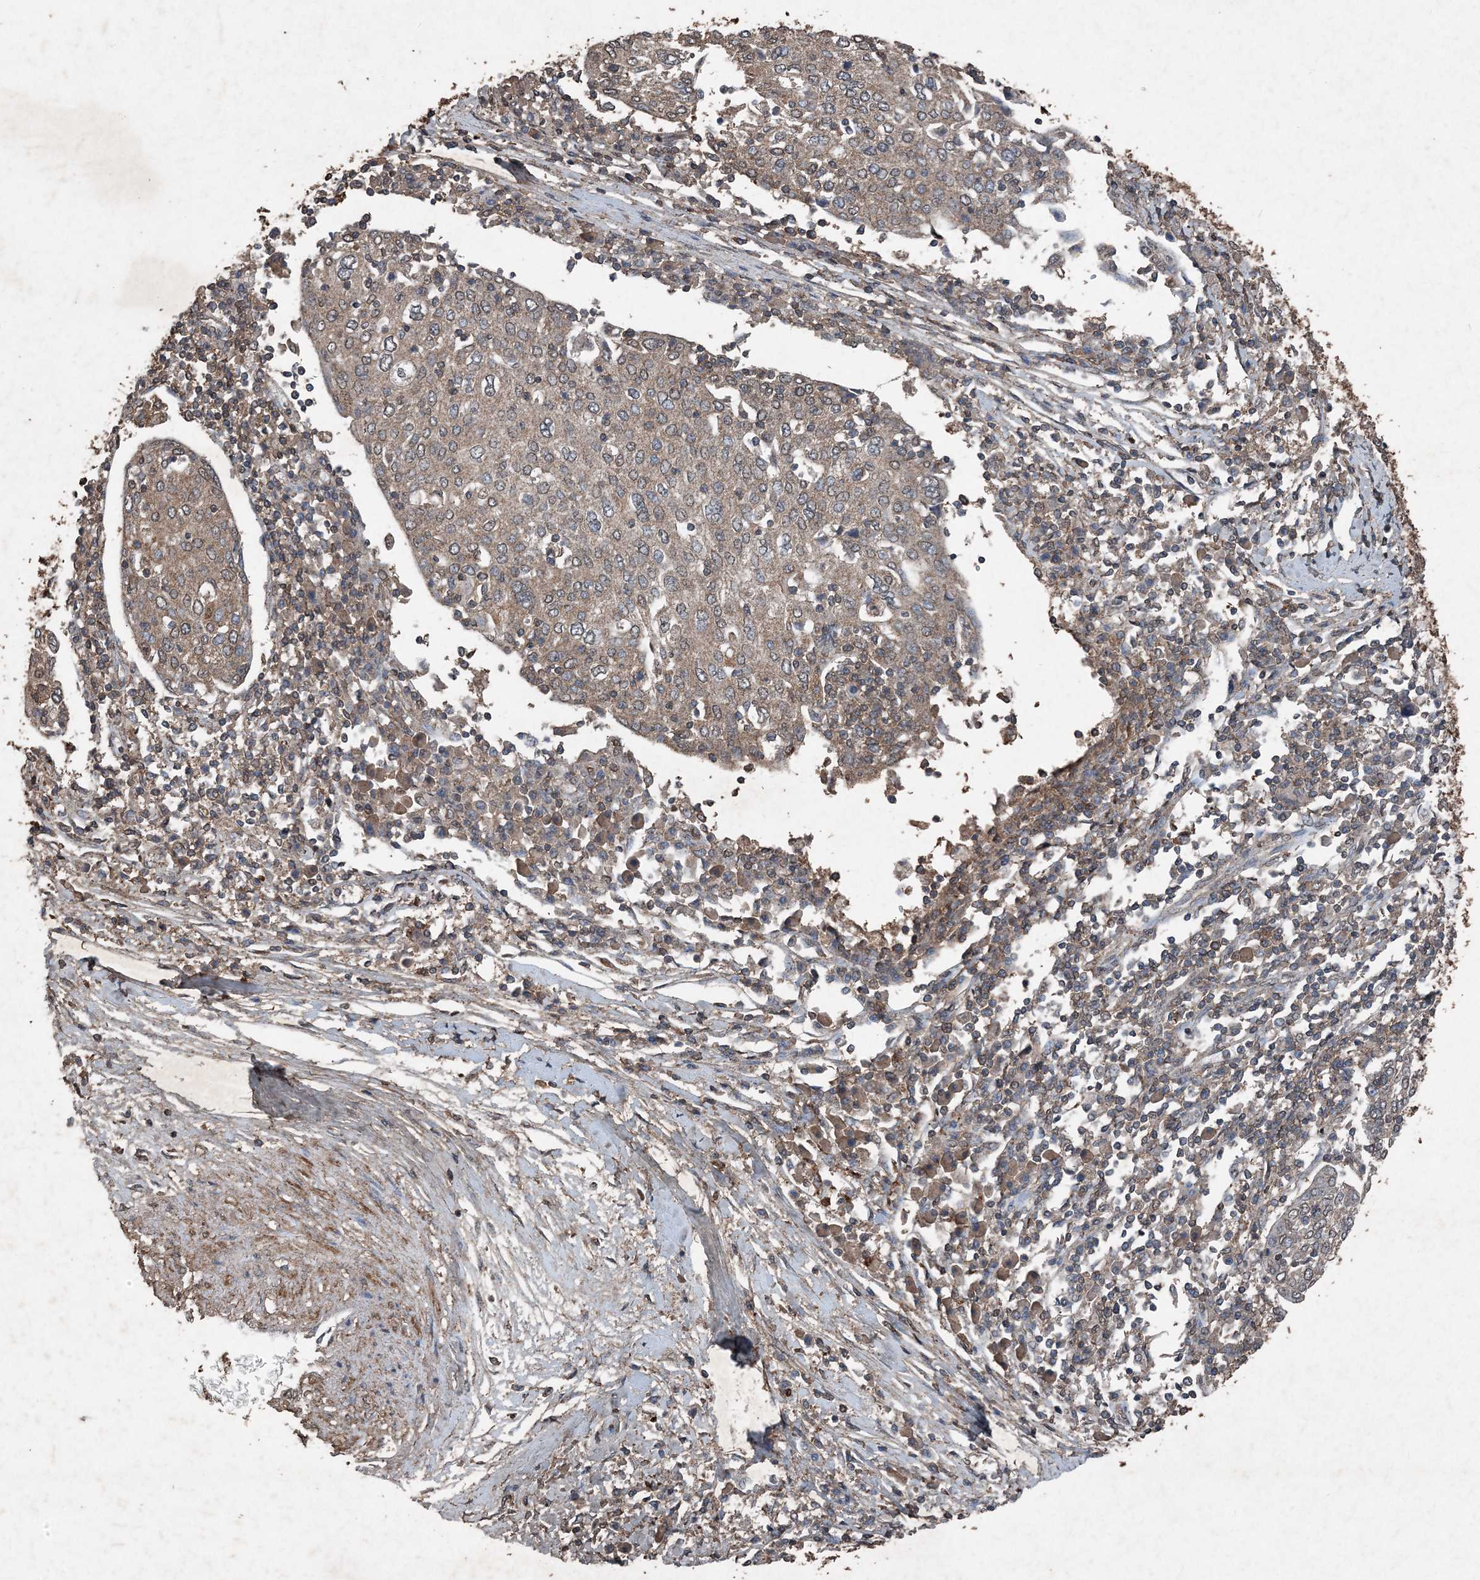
{"staining": {"intensity": "weak", "quantity": ">75%", "location": "cytoplasmic/membranous"}, "tissue": "cervical cancer", "cell_type": "Tumor cells", "image_type": "cancer", "snomed": [{"axis": "morphology", "description": "Squamous cell carcinoma, NOS"}, {"axis": "topography", "description": "Cervix"}], "caption": "Brown immunohistochemical staining in human cervical squamous cell carcinoma exhibits weak cytoplasmic/membranous positivity in approximately >75% of tumor cells.", "gene": "FCN3", "patient": {"sex": "female", "age": 40}}